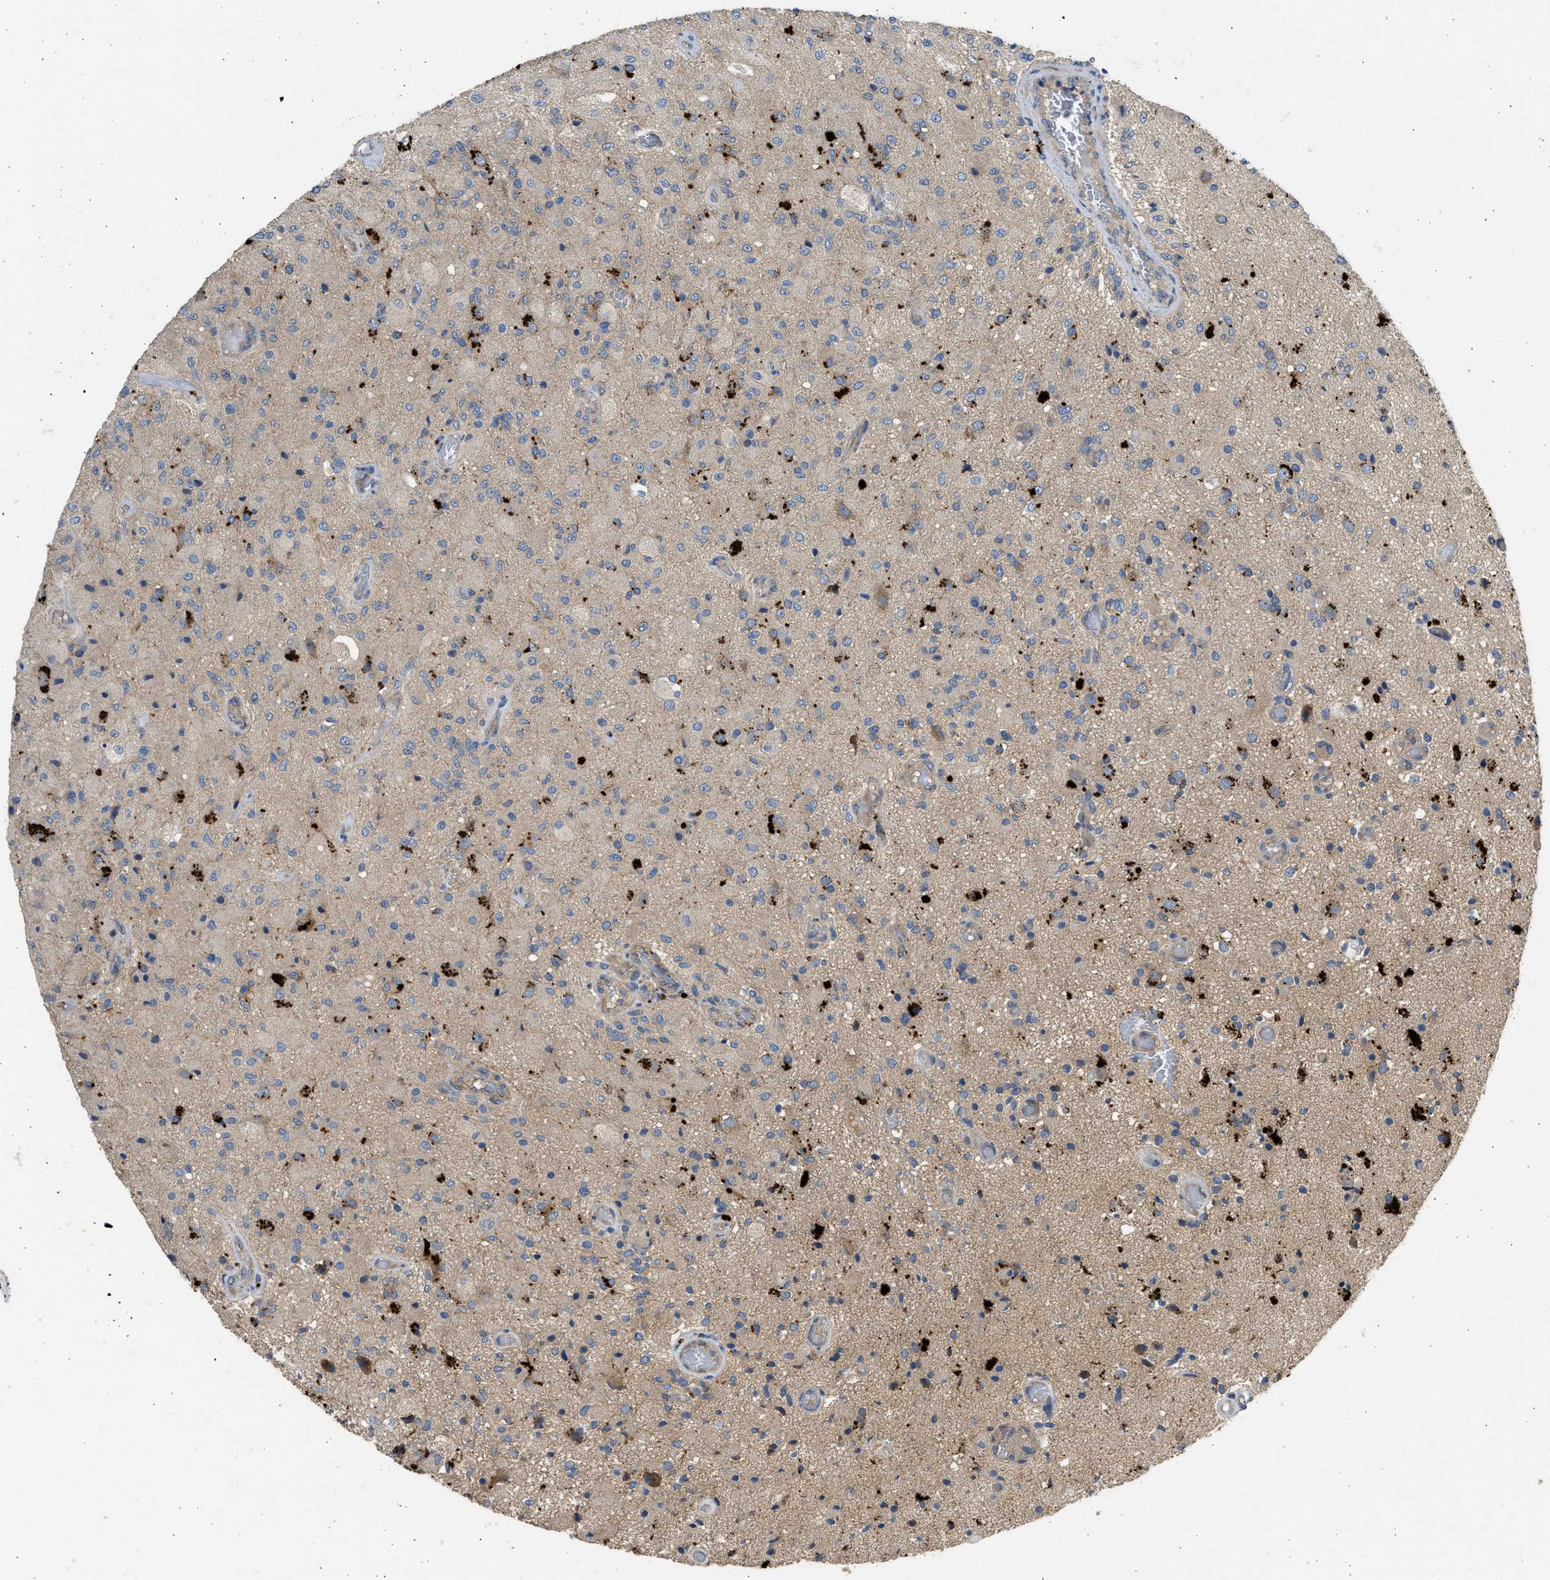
{"staining": {"intensity": "moderate", "quantity": "<25%", "location": "cytoplasmic/membranous"}, "tissue": "glioma", "cell_type": "Tumor cells", "image_type": "cancer", "snomed": [{"axis": "morphology", "description": "Normal tissue, NOS"}, {"axis": "morphology", "description": "Glioma, malignant, High grade"}, {"axis": "topography", "description": "Cerebral cortex"}], "caption": "This is an image of immunohistochemistry (IHC) staining of high-grade glioma (malignant), which shows moderate staining in the cytoplasmic/membranous of tumor cells.", "gene": "CSRNP2", "patient": {"sex": "male", "age": 77}}